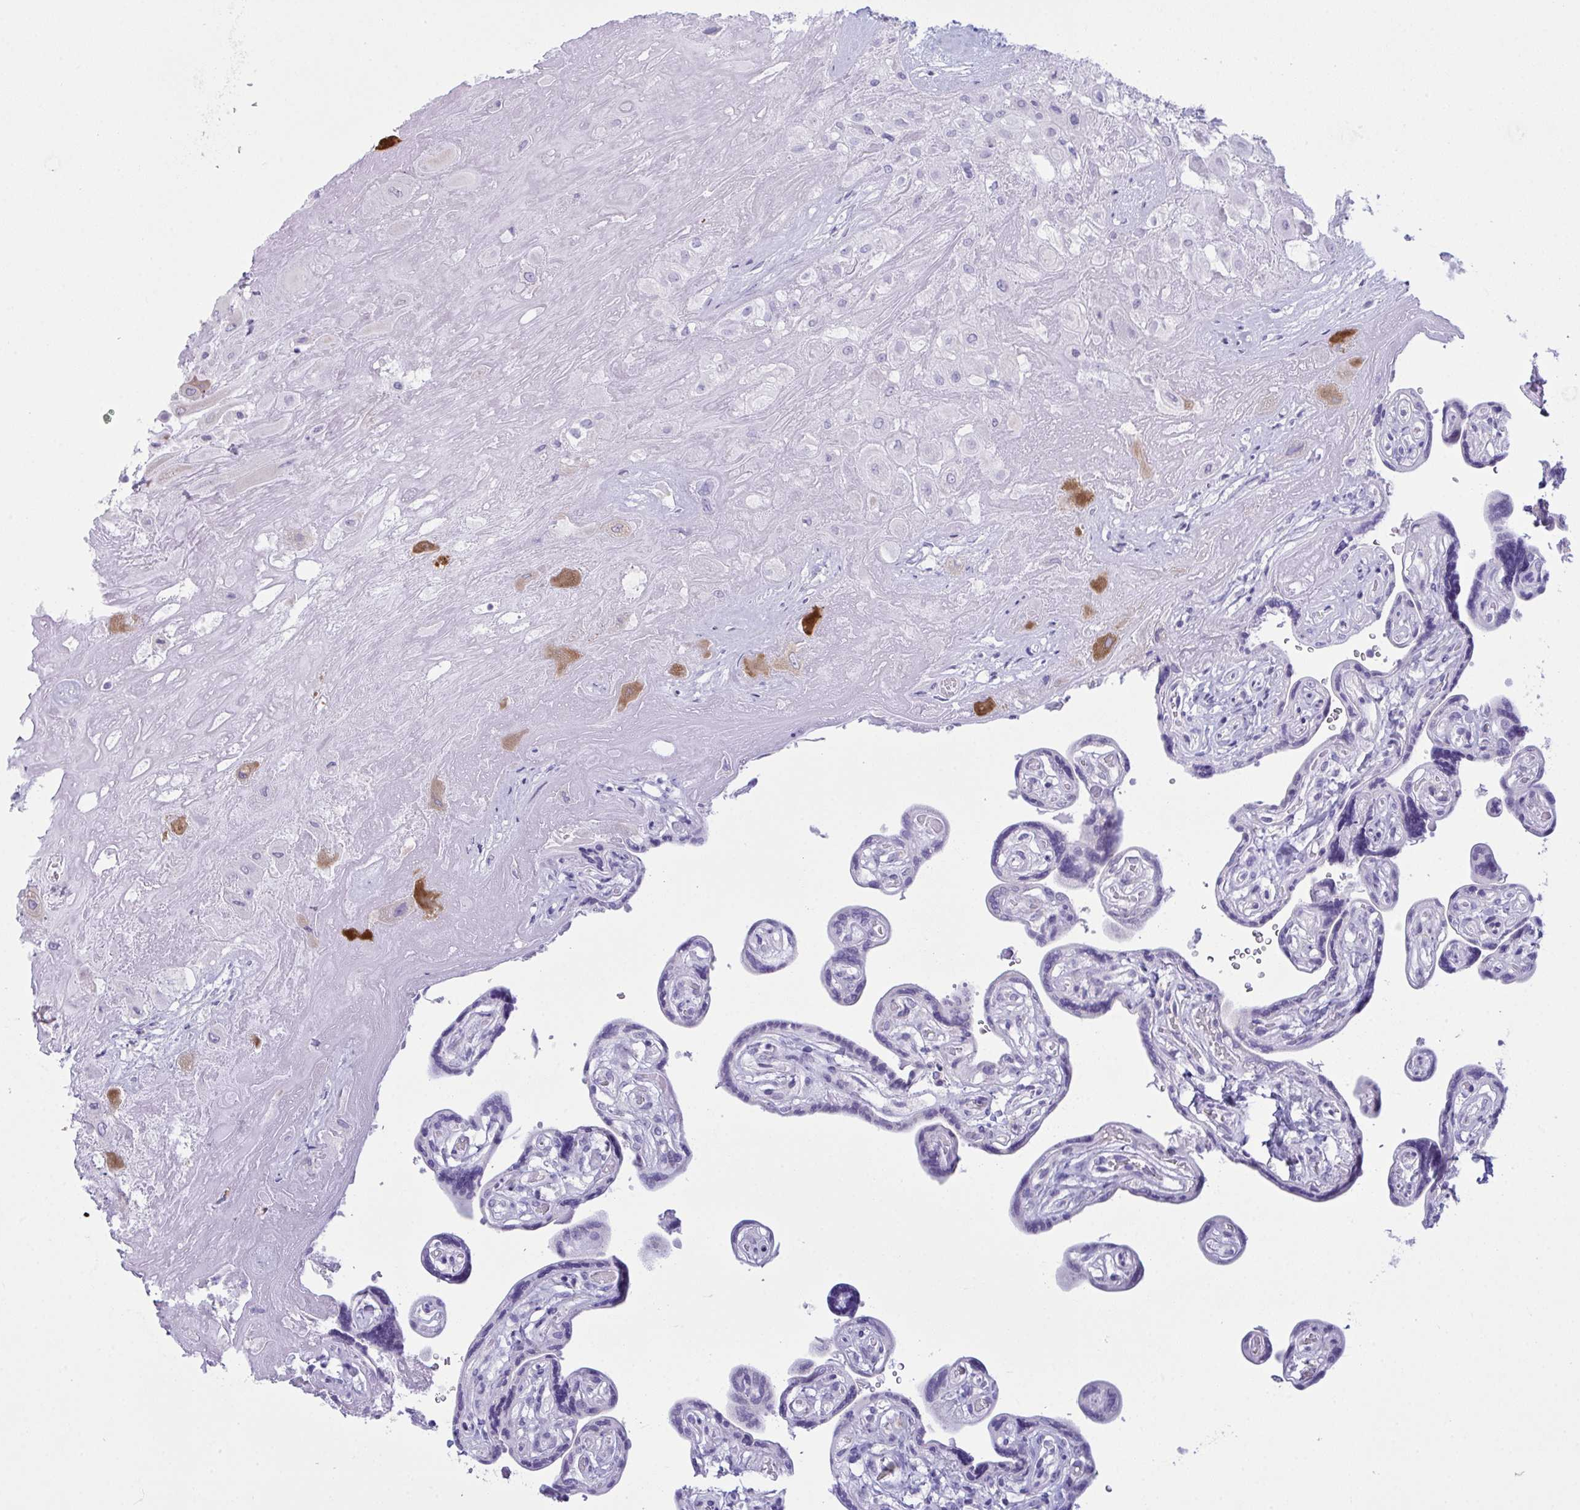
{"staining": {"intensity": "moderate", "quantity": "<25%", "location": "cytoplasmic/membranous"}, "tissue": "placenta", "cell_type": "Decidual cells", "image_type": "normal", "snomed": [{"axis": "morphology", "description": "Normal tissue, NOS"}, {"axis": "topography", "description": "Placenta"}], "caption": "A photomicrograph of placenta stained for a protein demonstrates moderate cytoplasmic/membranous brown staining in decidual cells.", "gene": "BBS1", "patient": {"sex": "female", "age": 32}}